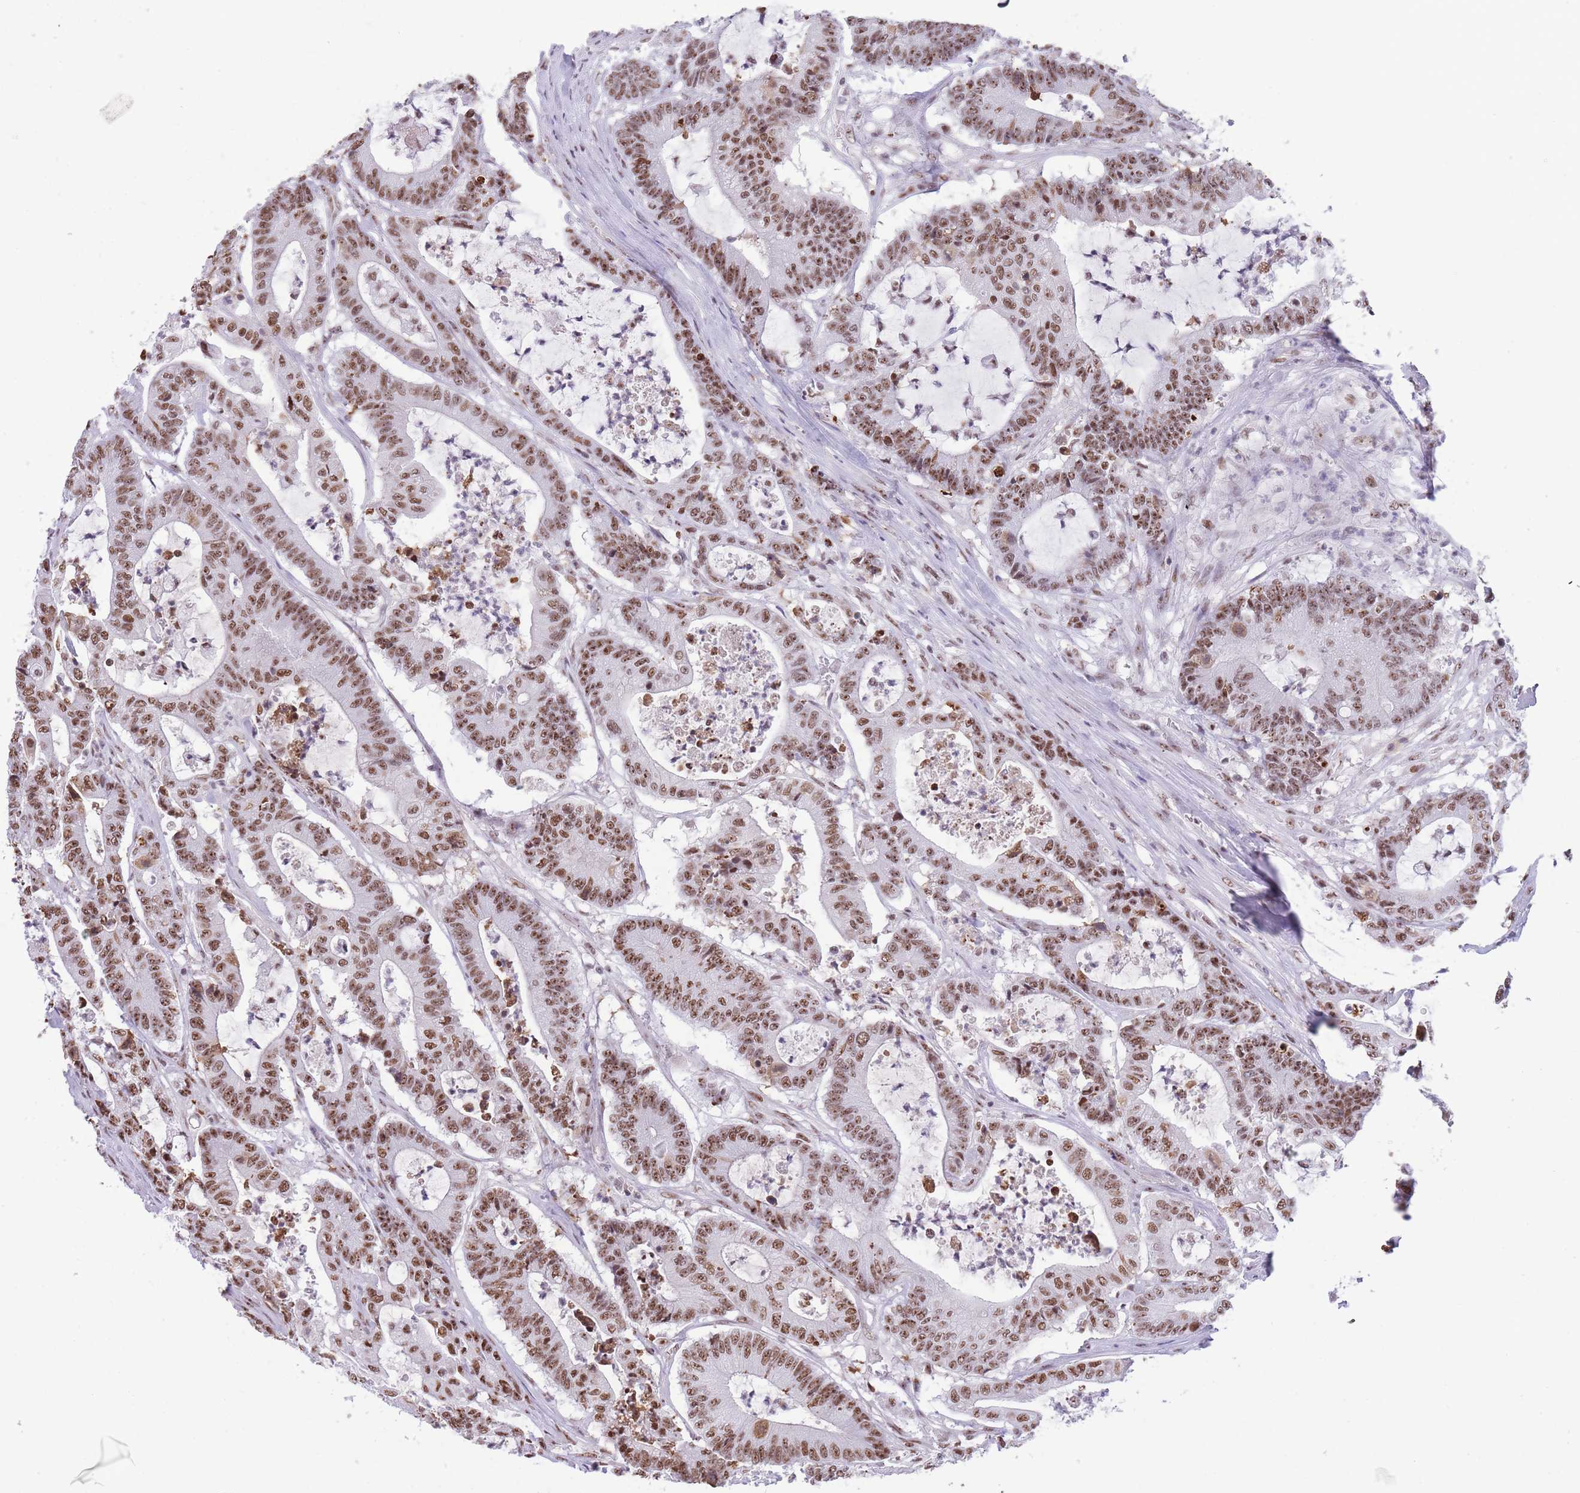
{"staining": {"intensity": "moderate", "quantity": ">75%", "location": "nuclear"}, "tissue": "colorectal cancer", "cell_type": "Tumor cells", "image_type": "cancer", "snomed": [{"axis": "morphology", "description": "Adenocarcinoma, NOS"}, {"axis": "topography", "description": "Colon"}], "caption": "Brown immunohistochemical staining in human adenocarcinoma (colorectal) shows moderate nuclear expression in about >75% of tumor cells. (Stains: DAB (3,3'-diaminobenzidine) in brown, nuclei in blue, Microscopy: brightfield microscopy at high magnification).", "gene": "EVC2", "patient": {"sex": "female", "age": 84}}